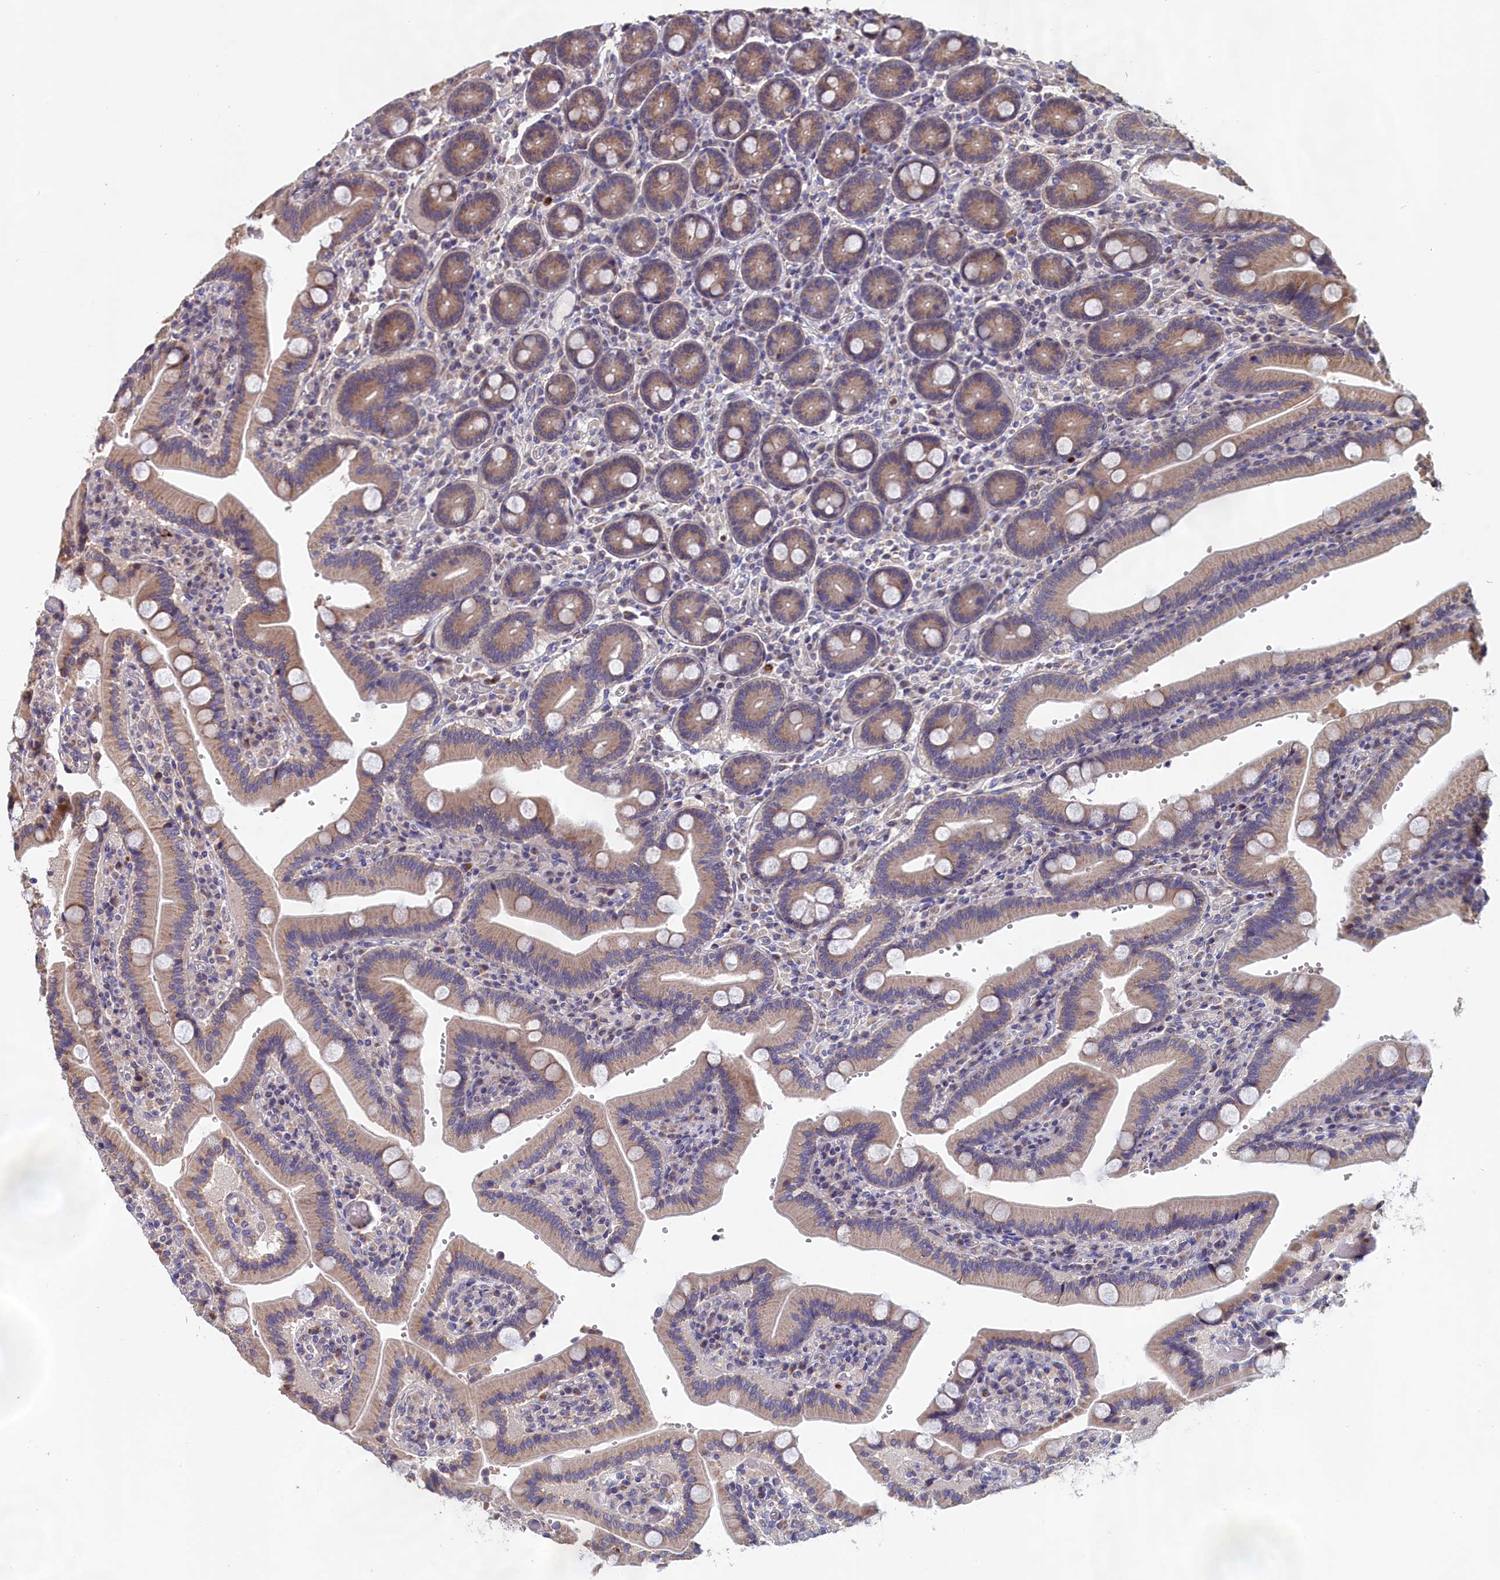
{"staining": {"intensity": "moderate", "quantity": ">75%", "location": "cytoplasmic/membranous"}, "tissue": "duodenum", "cell_type": "Glandular cells", "image_type": "normal", "snomed": [{"axis": "morphology", "description": "Normal tissue, NOS"}, {"axis": "topography", "description": "Duodenum"}], "caption": "The histopathology image reveals a brown stain indicating the presence of a protein in the cytoplasmic/membranous of glandular cells in duodenum.", "gene": "EPB41L4B", "patient": {"sex": "female", "age": 62}}